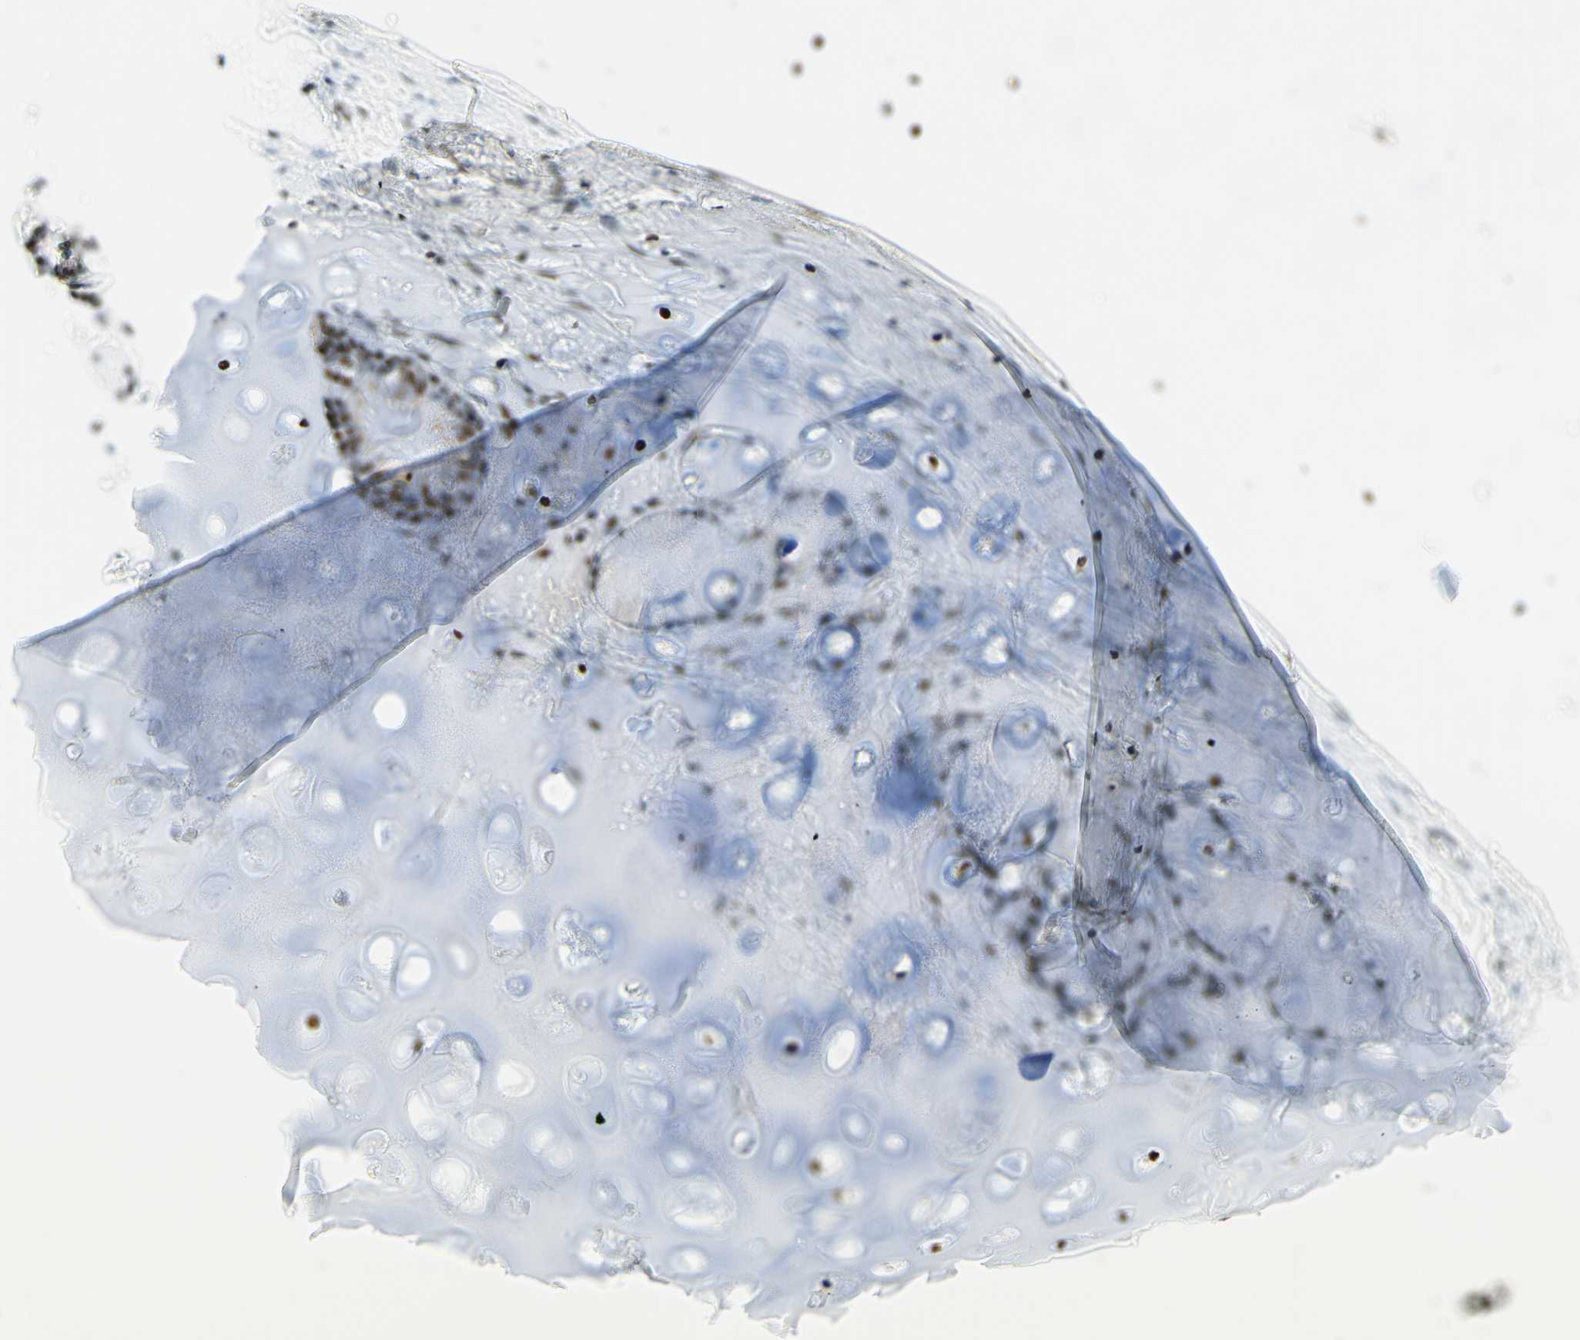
{"staining": {"intensity": "moderate", "quantity": "25%-75%", "location": "nuclear"}, "tissue": "soft tissue", "cell_type": "Chondrocytes", "image_type": "normal", "snomed": [{"axis": "morphology", "description": "Normal tissue, NOS"}, {"axis": "topography", "description": "Bronchus"}], "caption": "Protein staining of unremarkable soft tissue displays moderate nuclear positivity in about 25%-75% of chondrocytes. The staining was performed using DAB to visualize the protein expression in brown, while the nuclei were stained in blue with hematoxylin (Magnification: 20x).", "gene": "CBX7", "patient": {"sex": "female", "age": 73}}